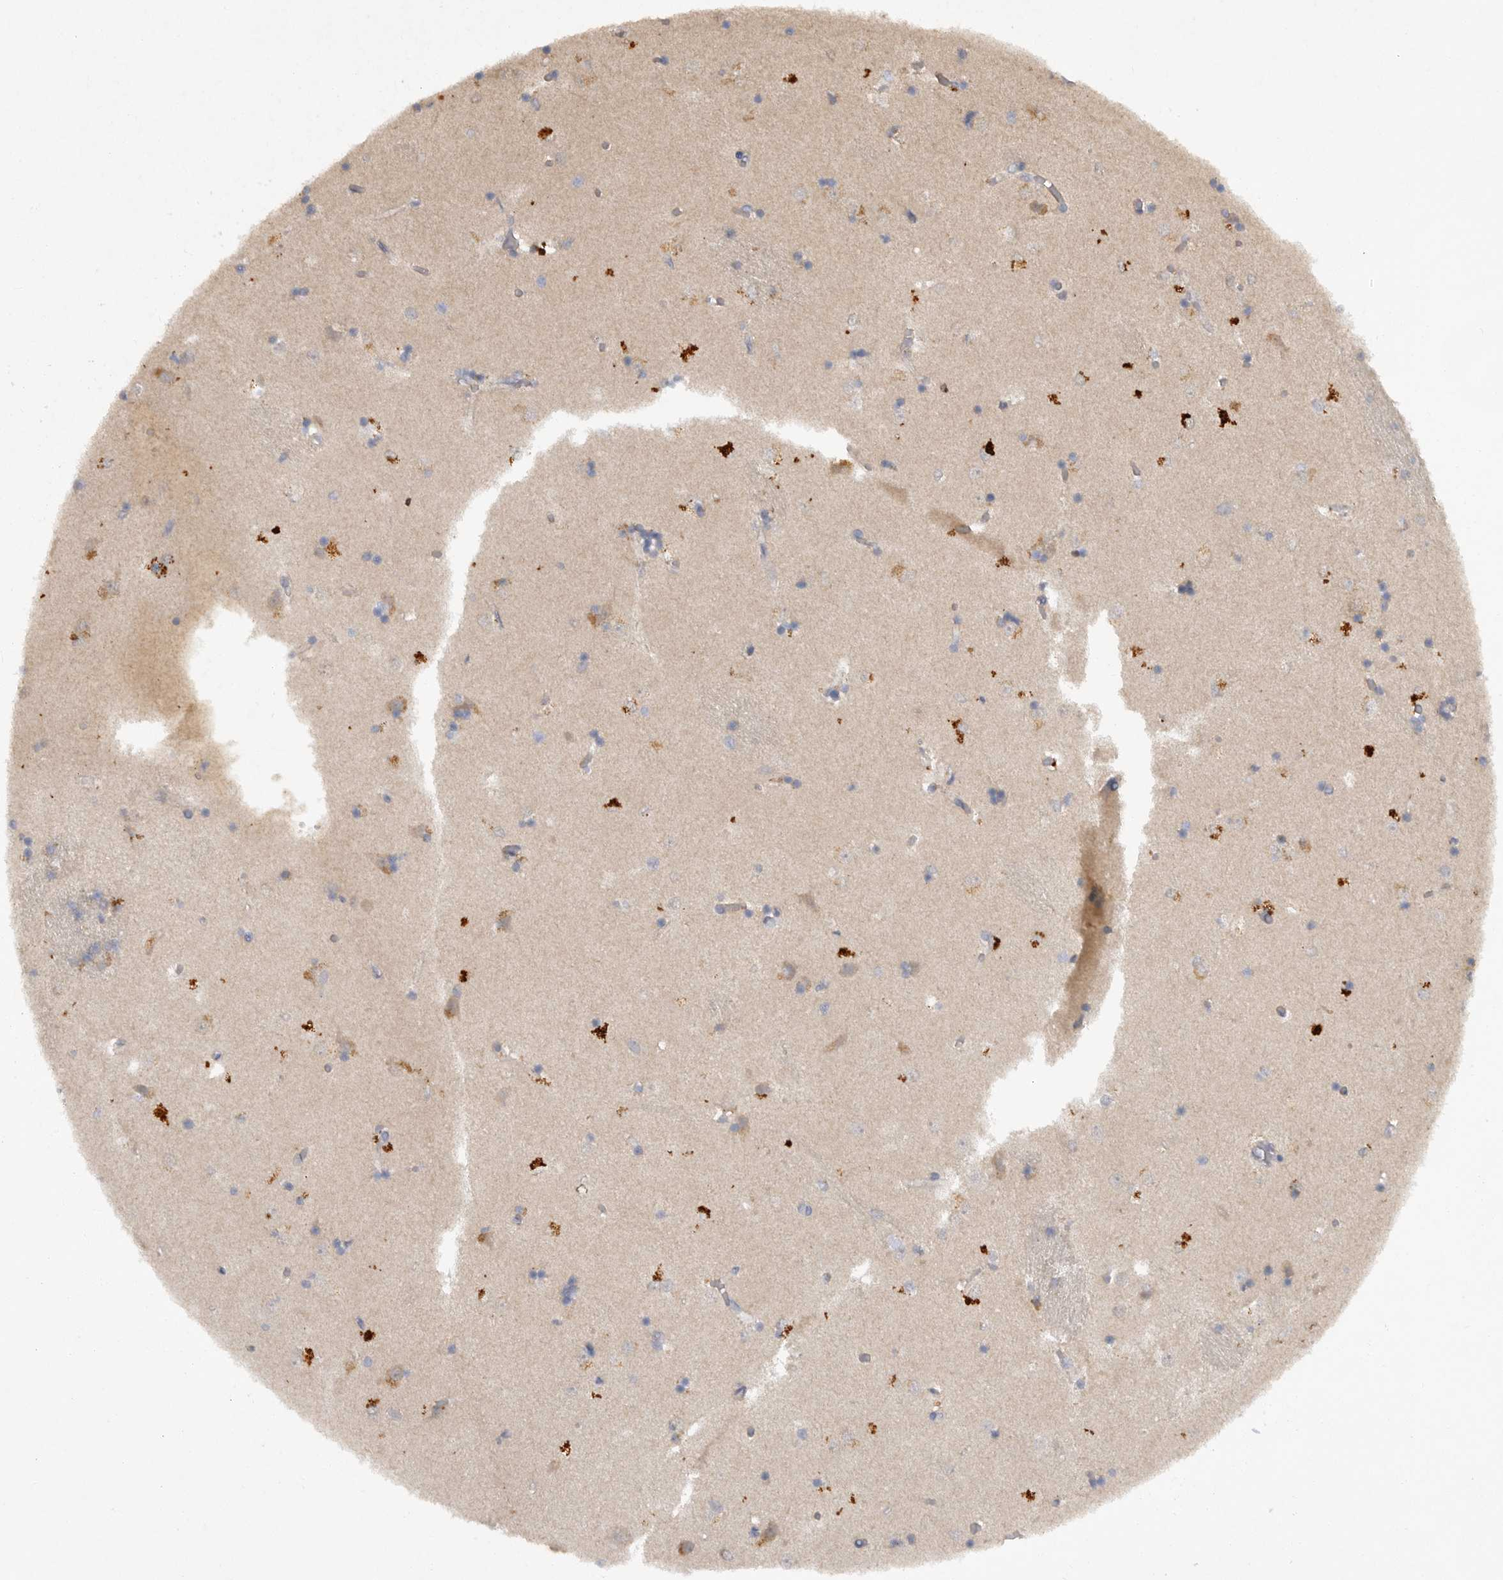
{"staining": {"intensity": "weak", "quantity": "<25%", "location": "cytoplasmic/membranous"}, "tissue": "caudate", "cell_type": "Glial cells", "image_type": "normal", "snomed": [{"axis": "morphology", "description": "Normal tissue, NOS"}, {"axis": "topography", "description": "Lateral ventricle wall"}], "caption": "Immunohistochemistry (IHC) image of normal caudate: caudate stained with DAB displays no significant protein expression in glial cells.", "gene": "DHDDS", "patient": {"sex": "male", "age": 45}}